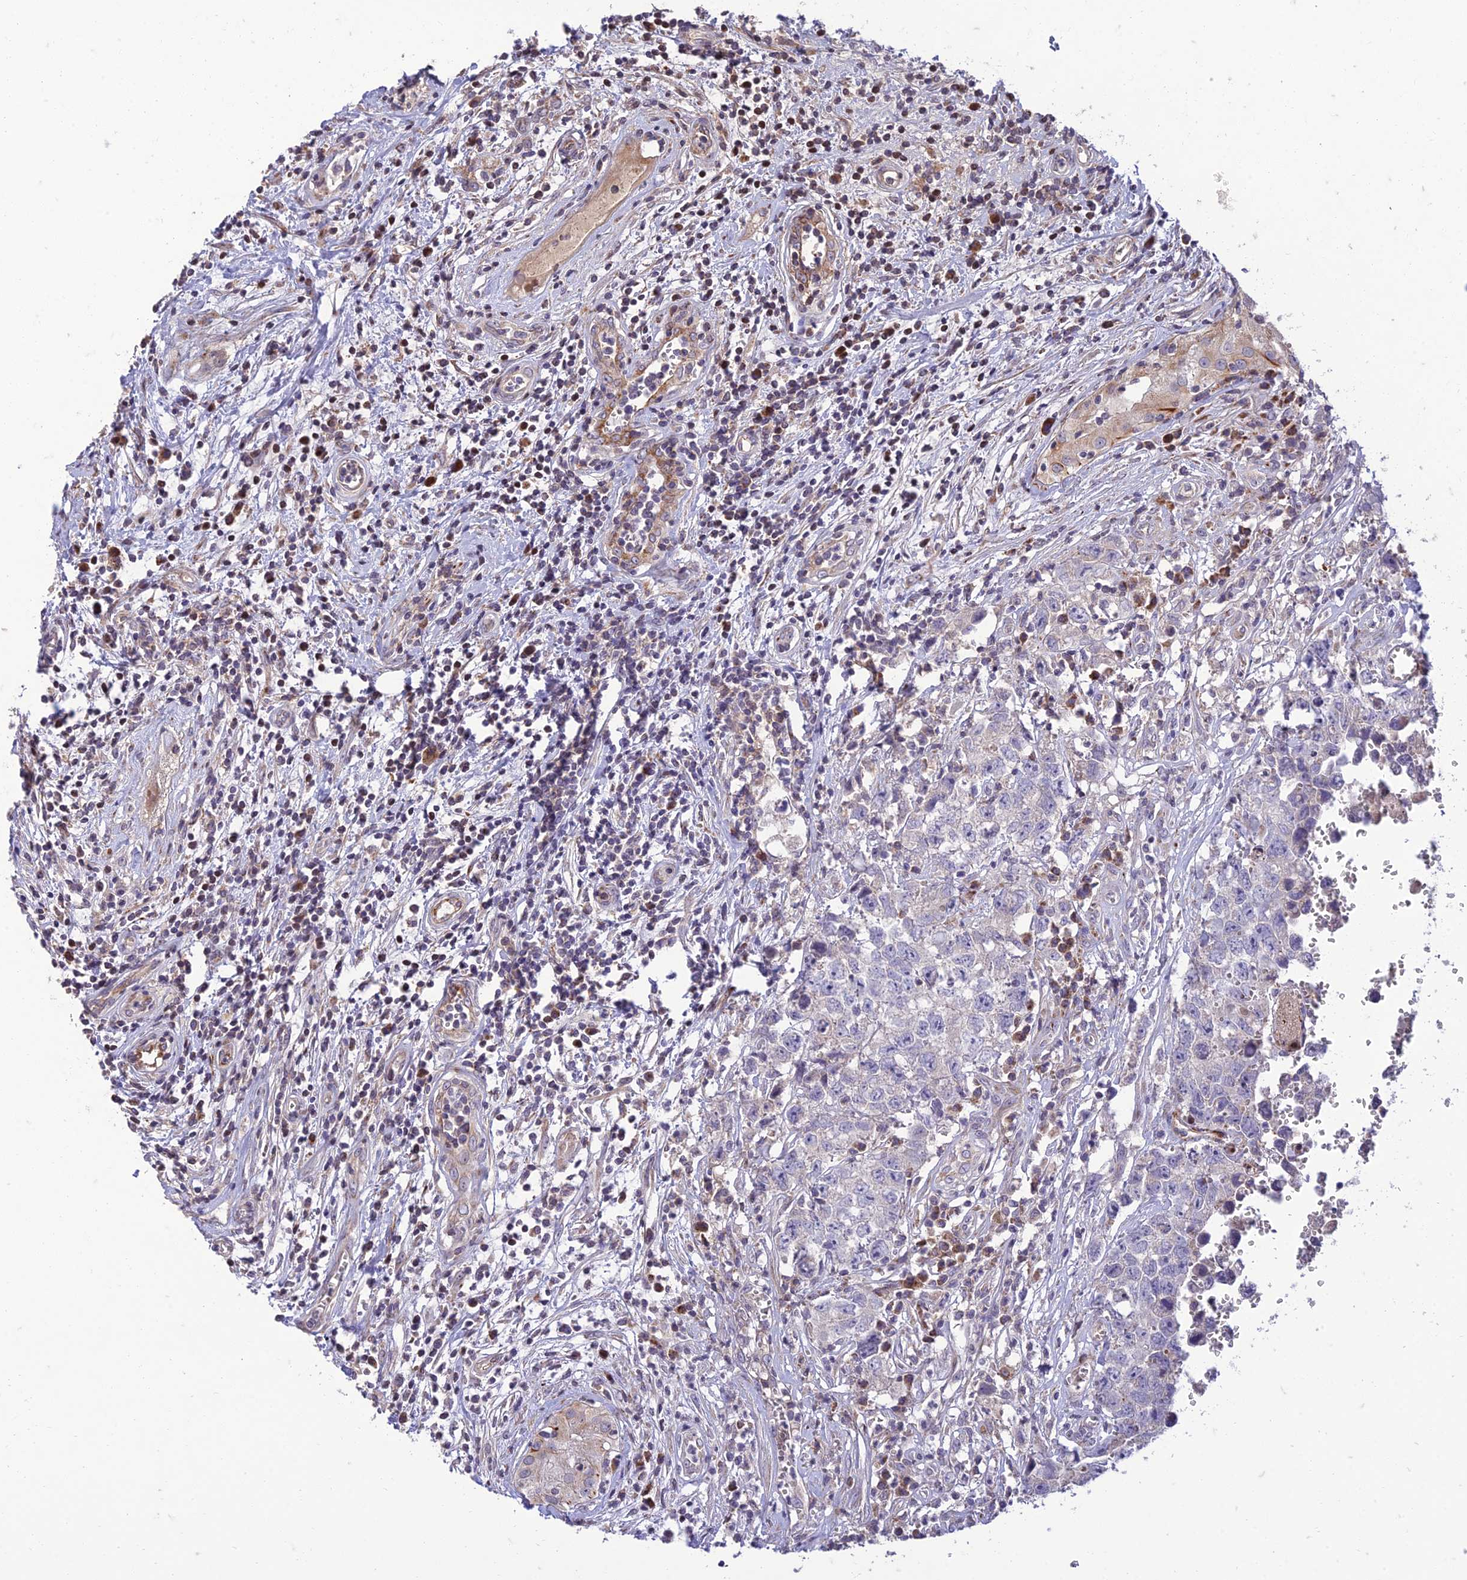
{"staining": {"intensity": "negative", "quantity": "none", "location": "none"}, "tissue": "testis cancer", "cell_type": "Tumor cells", "image_type": "cancer", "snomed": [{"axis": "morphology", "description": "Seminoma, NOS"}, {"axis": "morphology", "description": "Carcinoma, Embryonal, NOS"}, {"axis": "topography", "description": "Testis"}], "caption": "Immunohistochemistry (IHC) of testis cancer (seminoma) reveals no expression in tumor cells. Brightfield microscopy of IHC stained with DAB (3,3'-diaminobenzidine) (brown) and hematoxylin (blue), captured at high magnification.", "gene": "SEL1L3", "patient": {"sex": "male", "age": 29}}